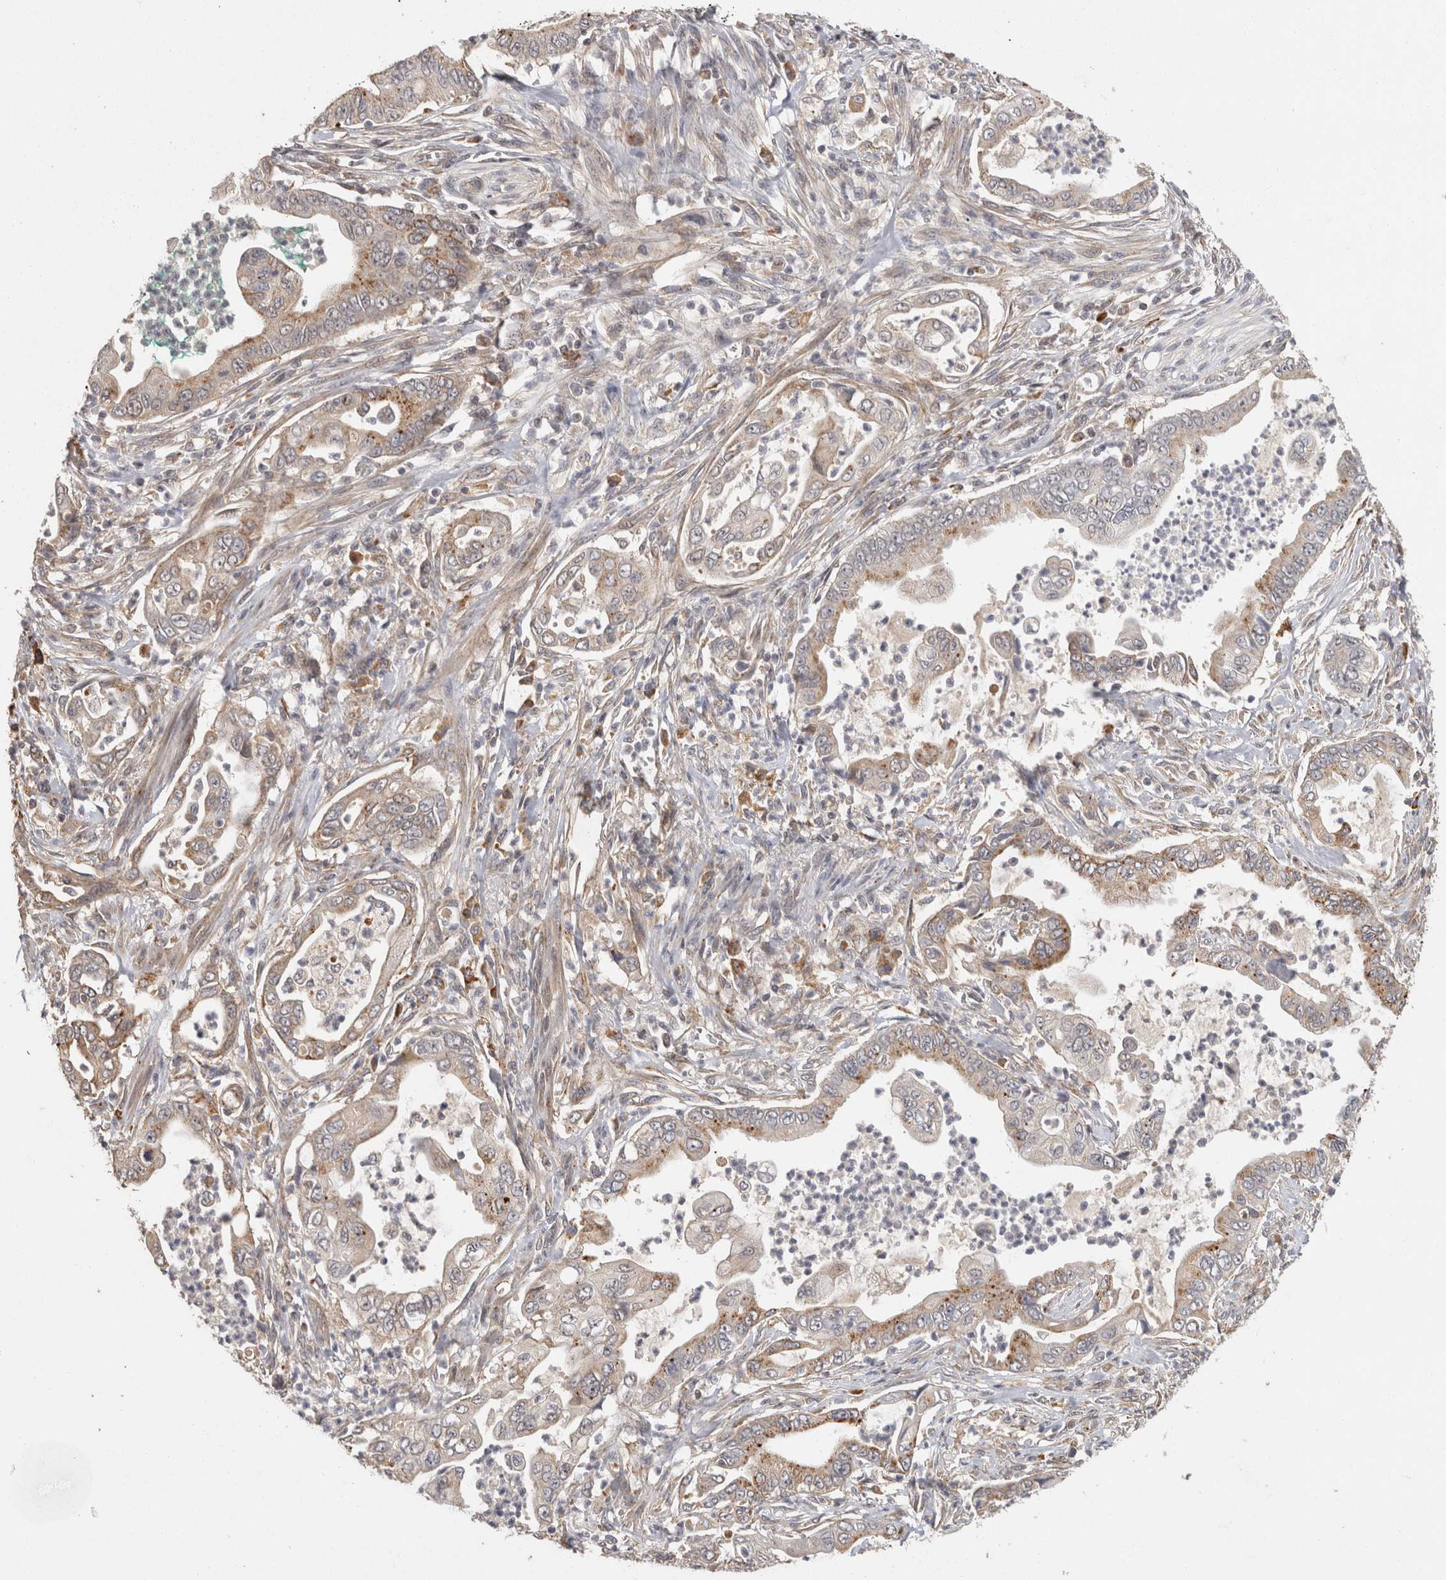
{"staining": {"intensity": "moderate", "quantity": "25%-75%", "location": "cytoplasmic/membranous"}, "tissue": "pancreatic cancer", "cell_type": "Tumor cells", "image_type": "cancer", "snomed": [{"axis": "morphology", "description": "Adenocarcinoma, NOS"}, {"axis": "topography", "description": "Pancreas"}], "caption": "A micrograph of pancreatic adenocarcinoma stained for a protein displays moderate cytoplasmic/membranous brown staining in tumor cells.", "gene": "ACAT2", "patient": {"sex": "male", "age": 78}}